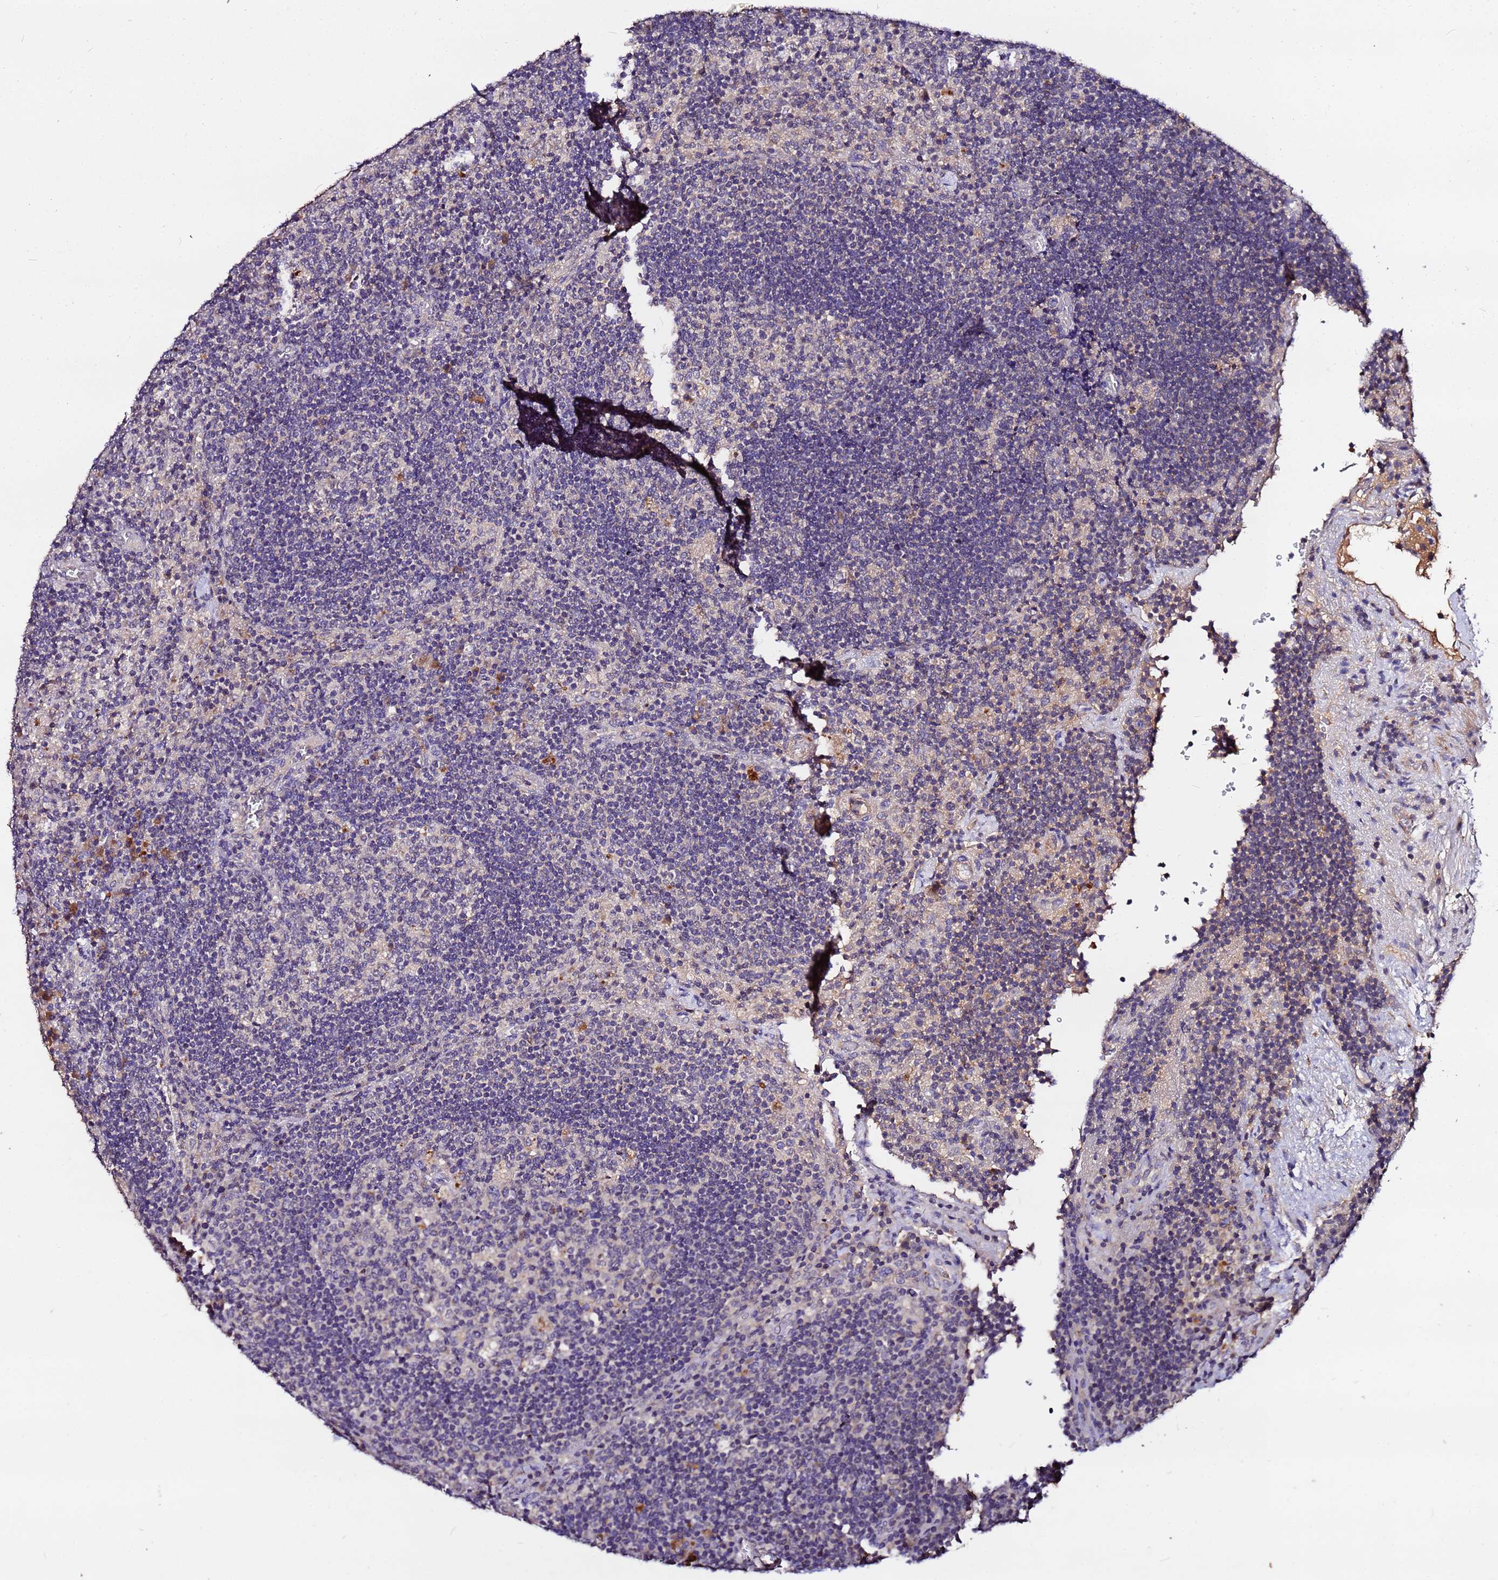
{"staining": {"intensity": "negative", "quantity": "none", "location": "none"}, "tissue": "lymph node", "cell_type": "Germinal center cells", "image_type": "normal", "snomed": [{"axis": "morphology", "description": "Normal tissue, NOS"}, {"axis": "topography", "description": "Lymph node"}], "caption": "Immunohistochemistry image of unremarkable lymph node: lymph node stained with DAB displays no significant protein expression in germinal center cells.", "gene": "MTERF1", "patient": {"sex": "male", "age": 58}}